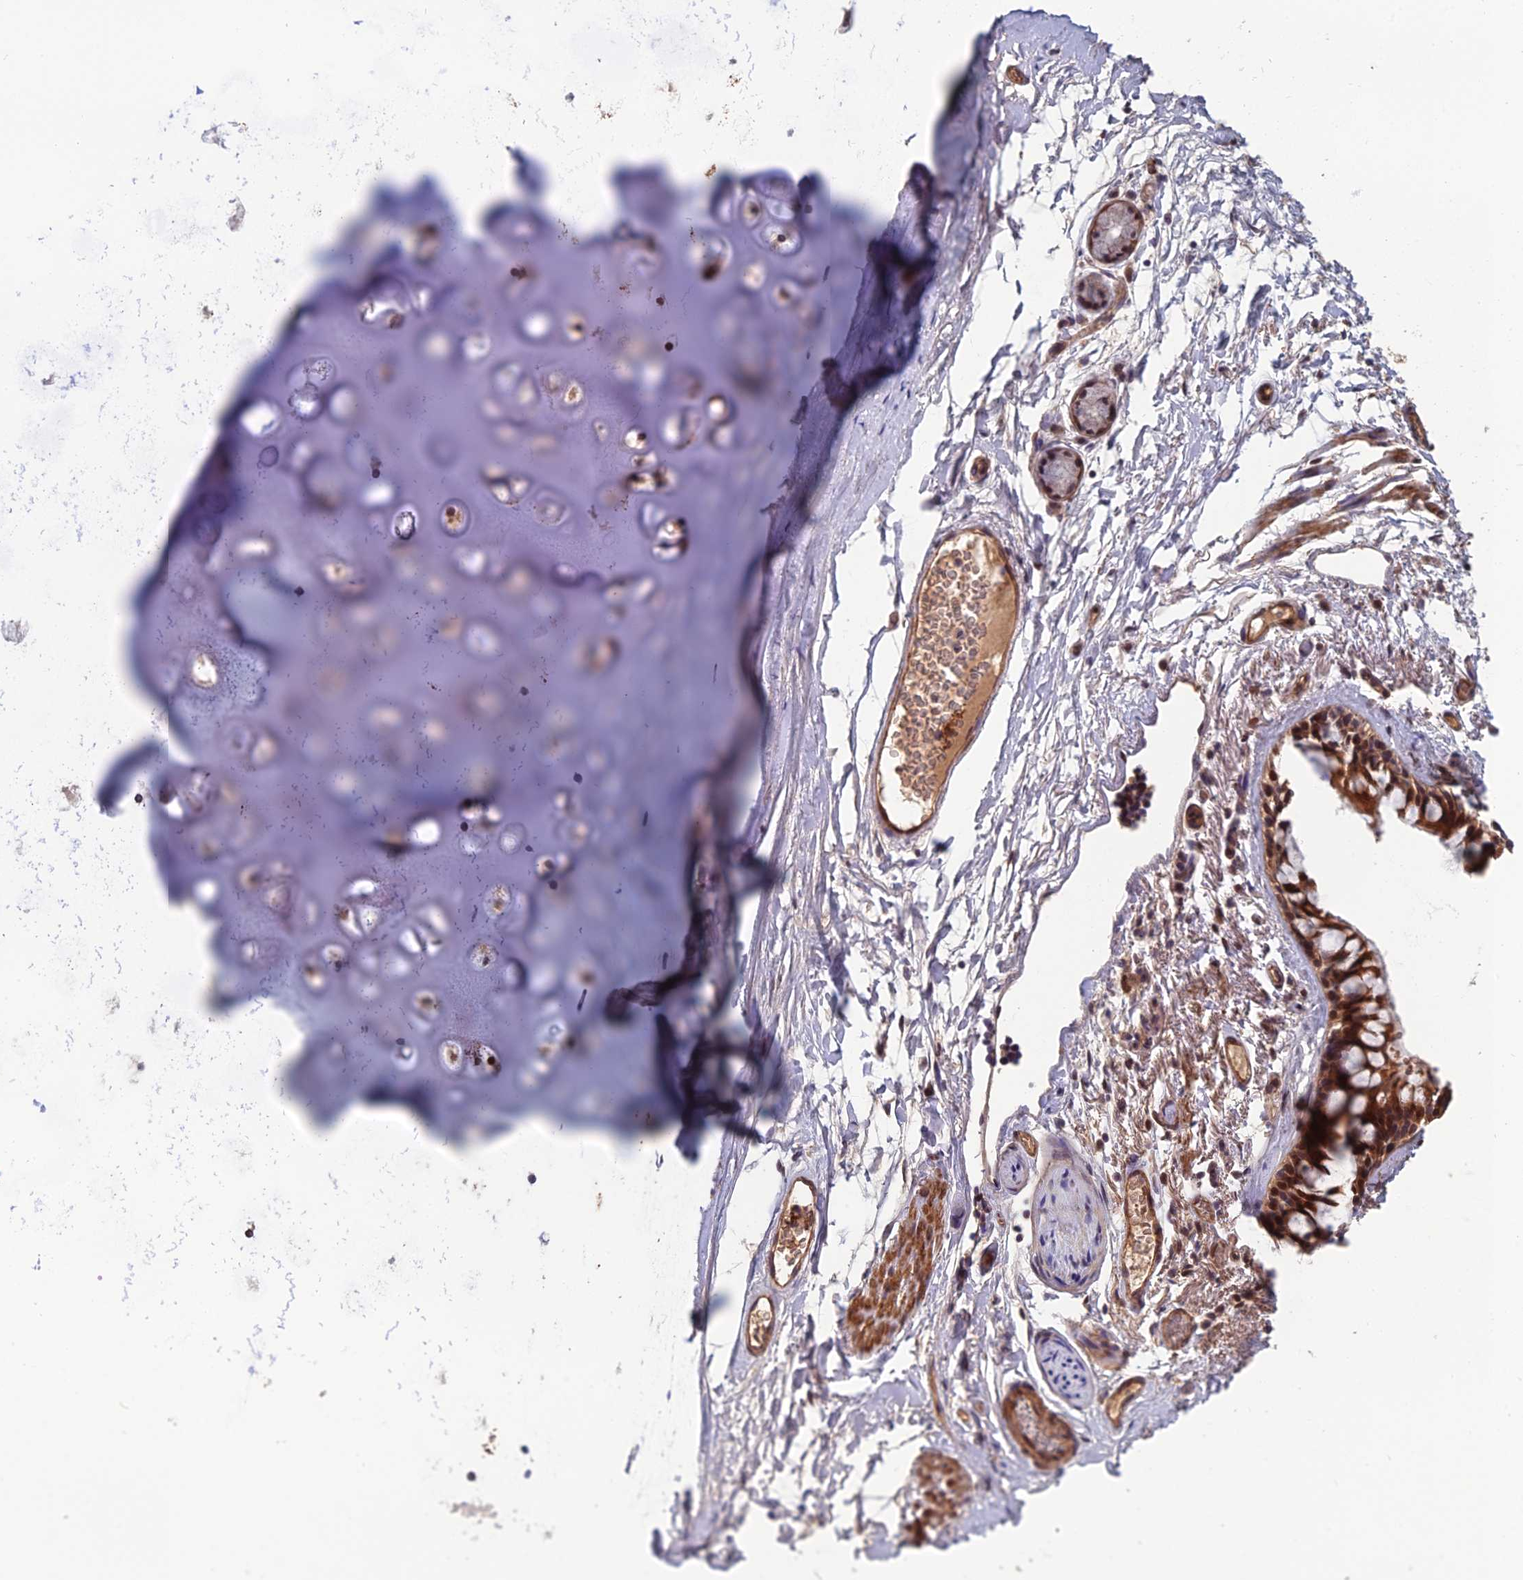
{"staining": {"intensity": "negative", "quantity": "none", "location": "none"}, "tissue": "adipose tissue", "cell_type": "Adipocytes", "image_type": "normal", "snomed": [{"axis": "morphology", "description": "Normal tissue, NOS"}, {"axis": "topography", "description": "Lymph node"}, {"axis": "topography", "description": "Bronchus"}], "caption": "IHC of normal human adipose tissue demonstrates no staining in adipocytes.", "gene": "CCDC183", "patient": {"sex": "male", "age": 63}}